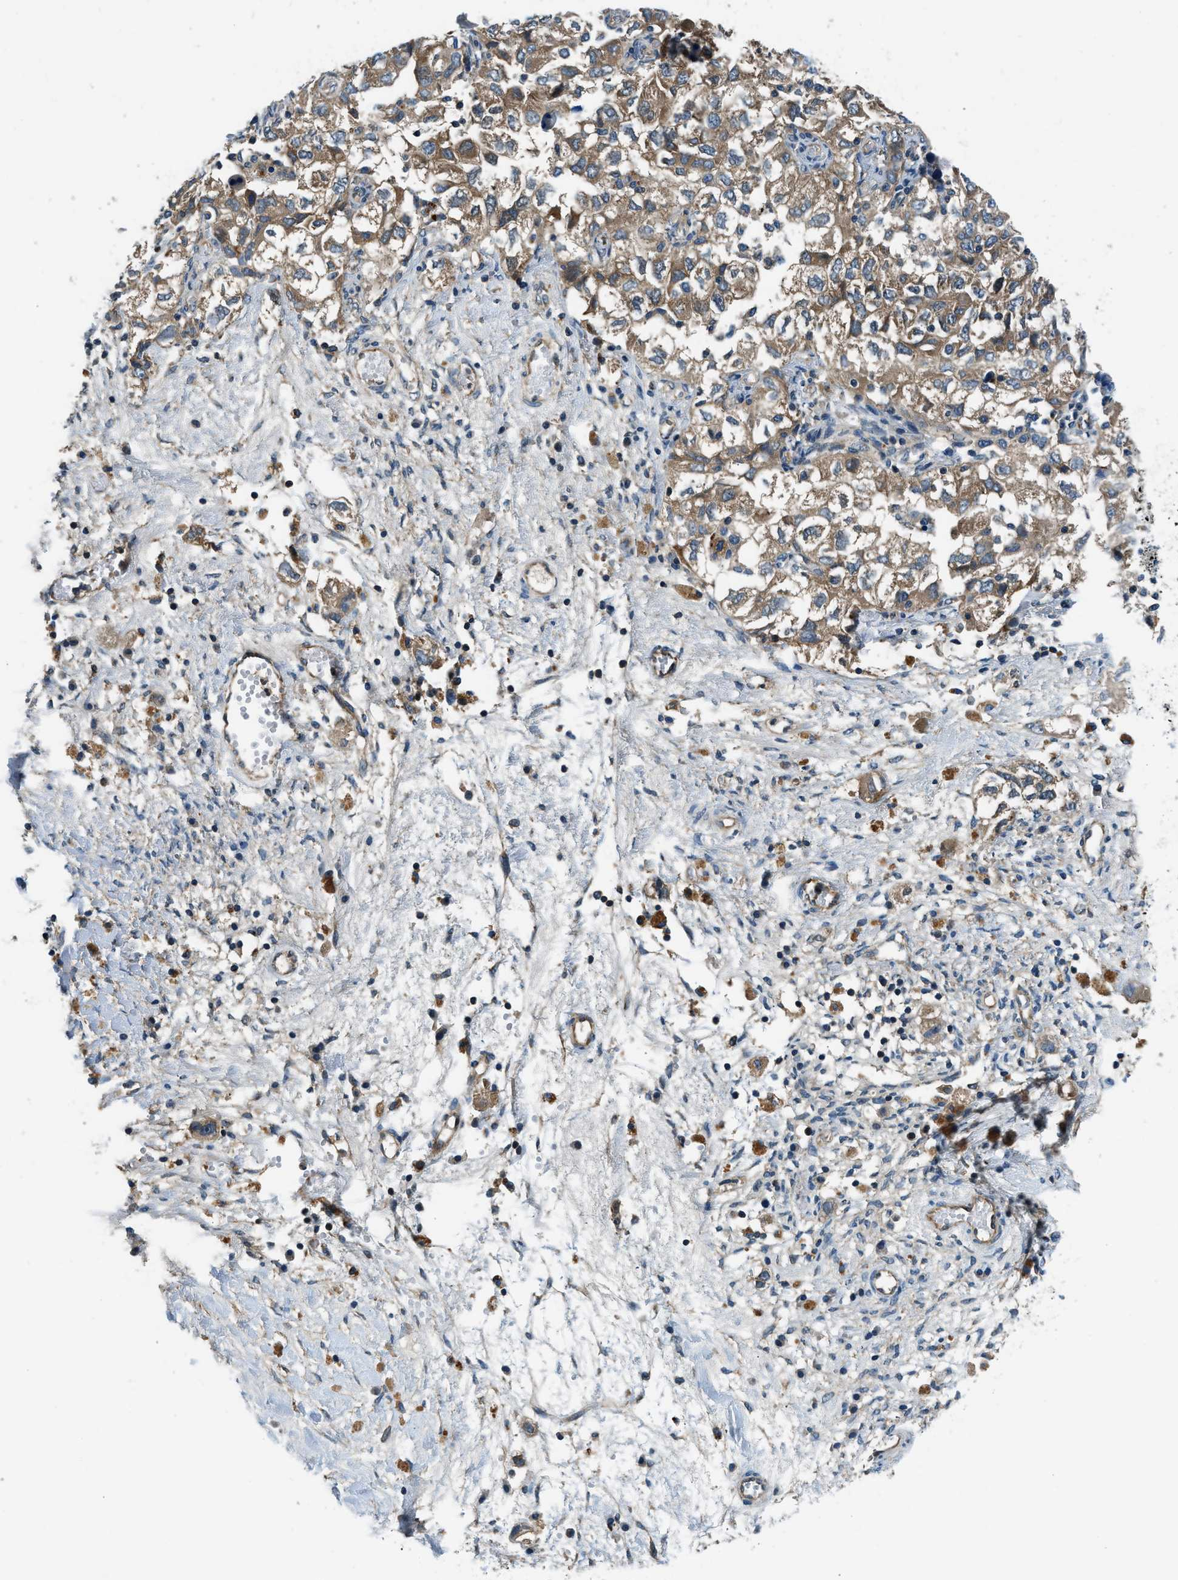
{"staining": {"intensity": "moderate", "quantity": ">75%", "location": "cytoplasmic/membranous"}, "tissue": "ovarian cancer", "cell_type": "Tumor cells", "image_type": "cancer", "snomed": [{"axis": "morphology", "description": "Carcinoma, NOS"}, {"axis": "morphology", "description": "Cystadenocarcinoma, serous, NOS"}, {"axis": "topography", "description": "Ovary"}], "caption": "Approximately >75% of tumor cells in ovarian cancer (serous cystadenocarcinoma) demonstrate moderate cytoplasmic/membranous protein positivity as visualized by brown immunohistochemical staining.", "gene": "SLC19A2", "patient": {"sex": "female", "age": 69}}